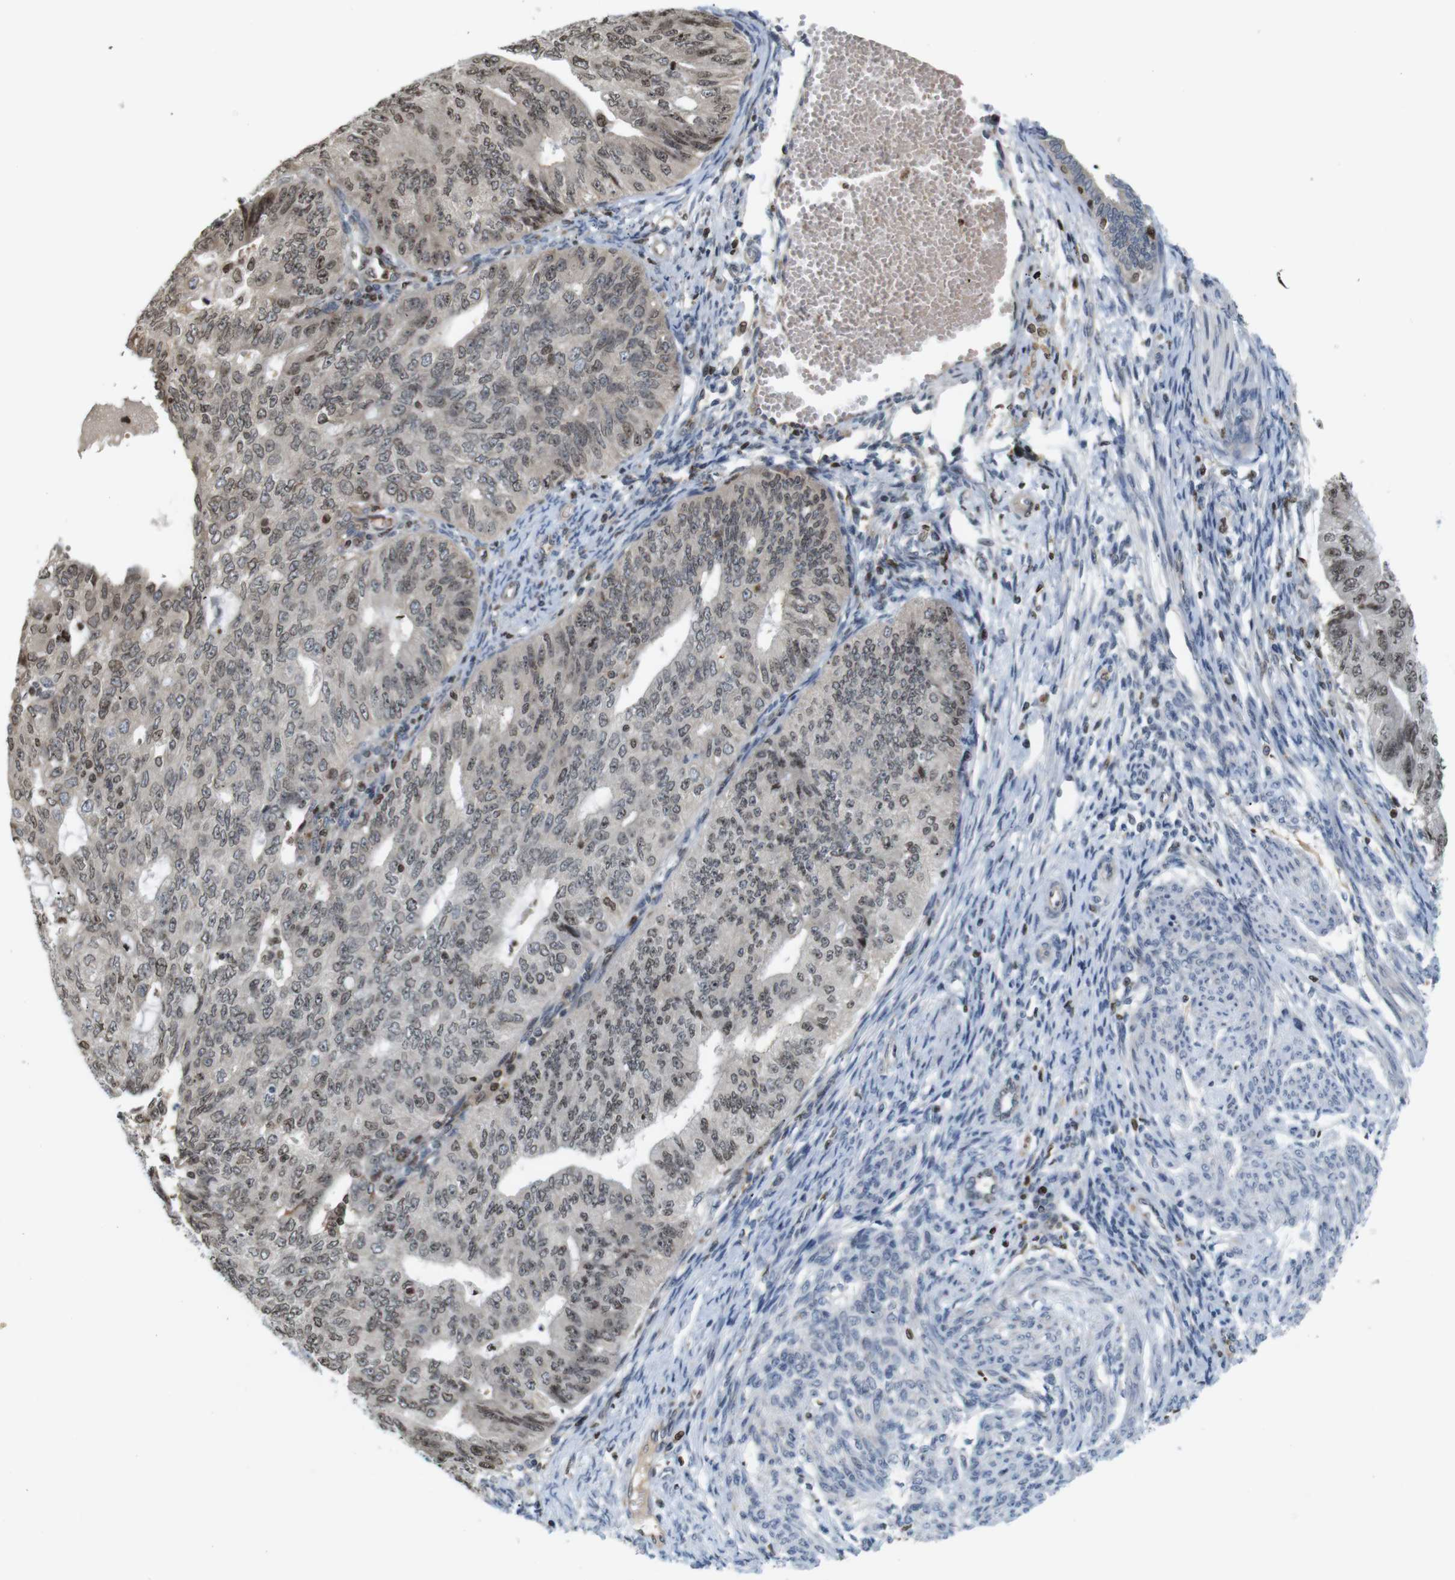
{"staining": {"intensity": "moderate", "quantity": "25%-75%", "location": "nuclear"}, "tissue": "endometrial cancer", "cell_type": "Tumor cells", "image_type": "cancer", "snomed": [{"axis": "morphology", "description": "Adenocarcinoma, NOS"}, {"axis": "topography", "description": "Endometrium"}], "caption": "Protein staining demonstrates moderate nuclear expression in about 25%-75% of tumor cells in endometrial adenocarcinoma. (DAB = brown stain, brightfield microscopy at high magnification).", "gene": "MBD1", "patient": {"sex": "female", "age": 32}}